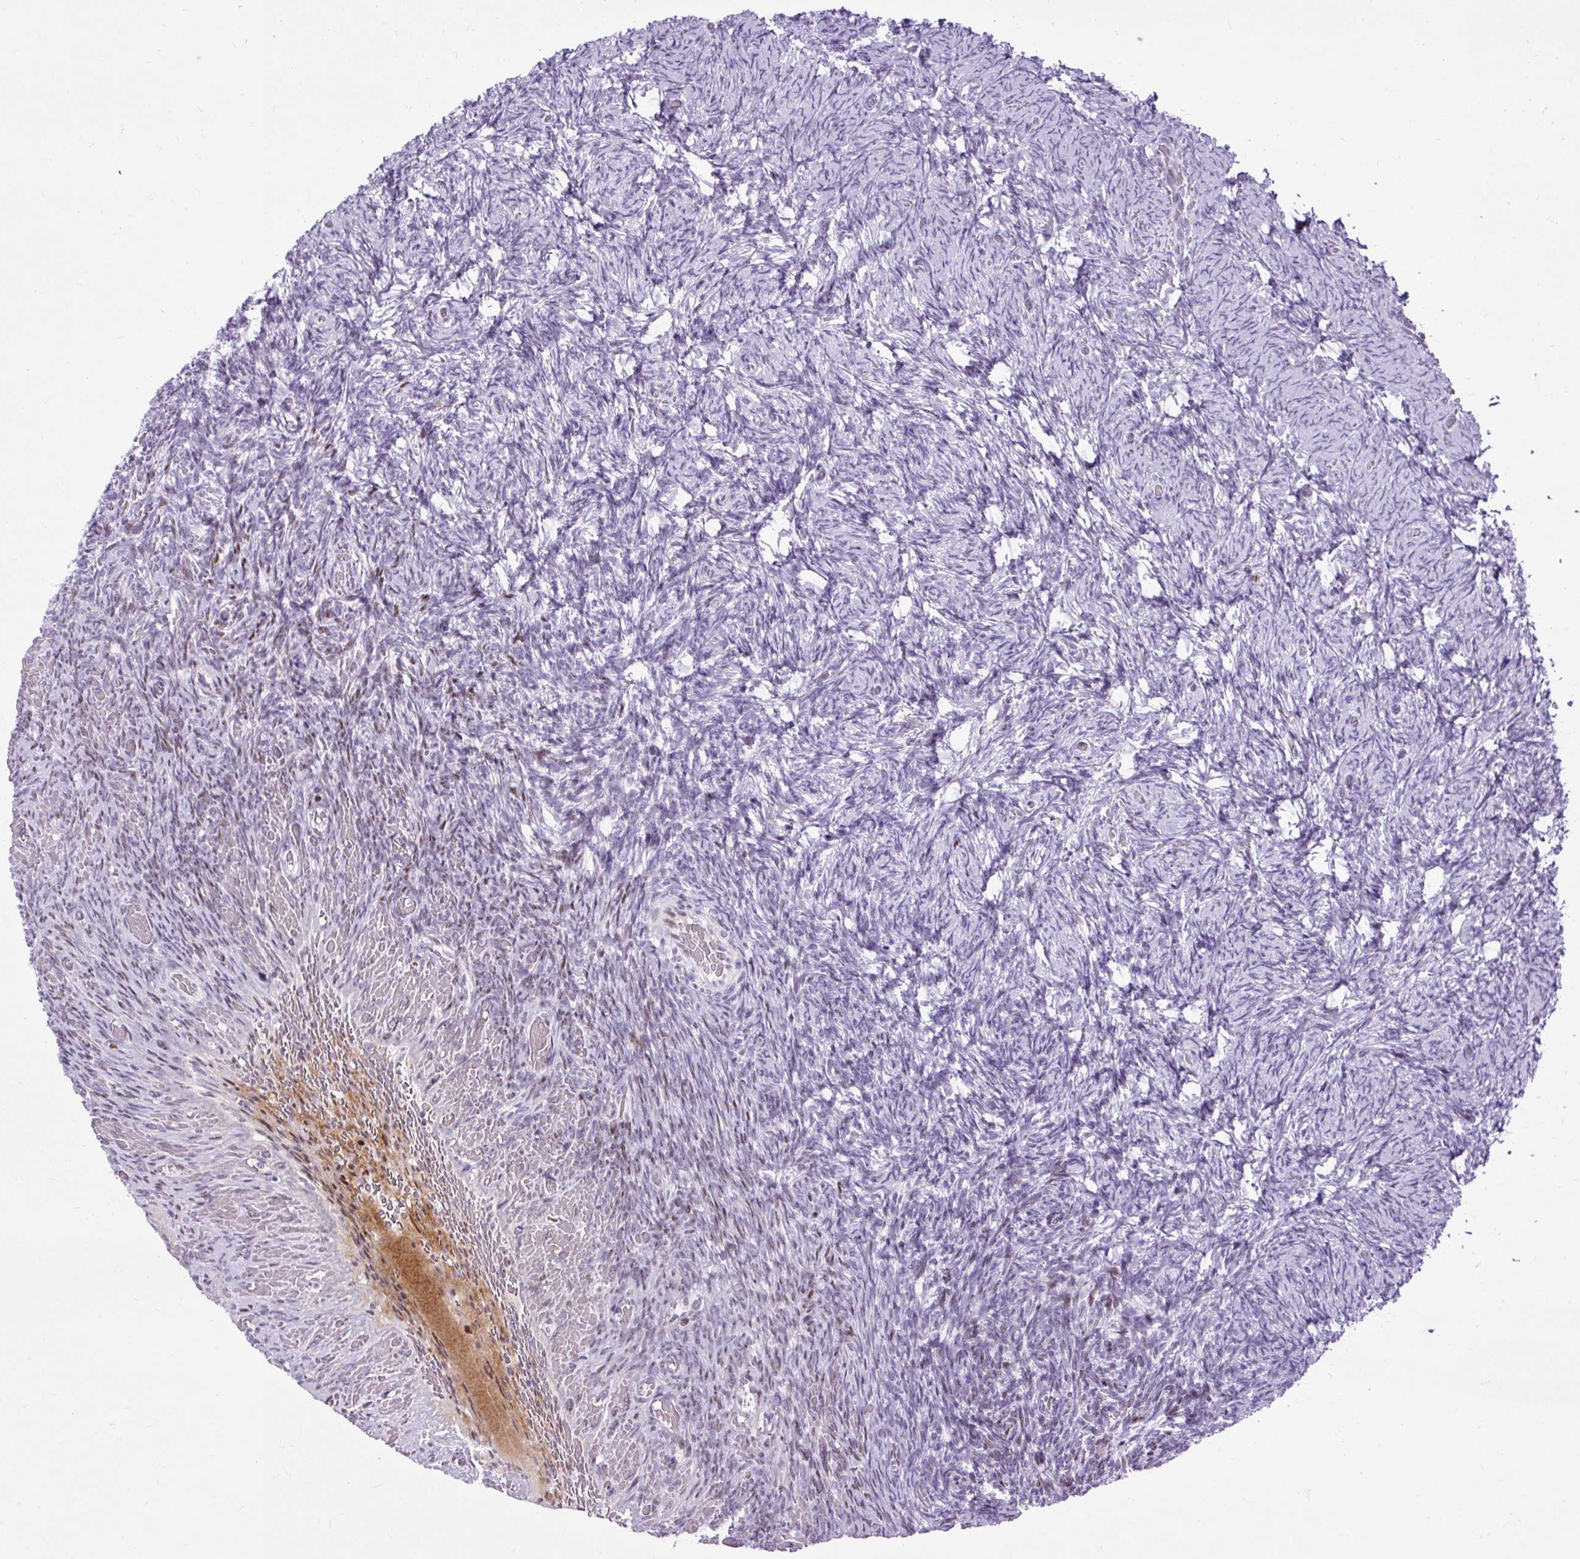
{"staining": {"intensity": "negative", "quantity": "none", "location": "none"}, "tissue": "ovary", "cell_type": "Ovarian stroma cells", "image_type": "normal", "snomed": [{"axis": "morphology", "description": "Normal tissue, NOS"}, {"axis": "topography", "description": "Ovary"}], "caption": "The IHC photomicrograph has no significant expression in ovarian stroma cells of ovary.", "gene": "SPC24", "patient": {"sex": "female", "age": 34}}